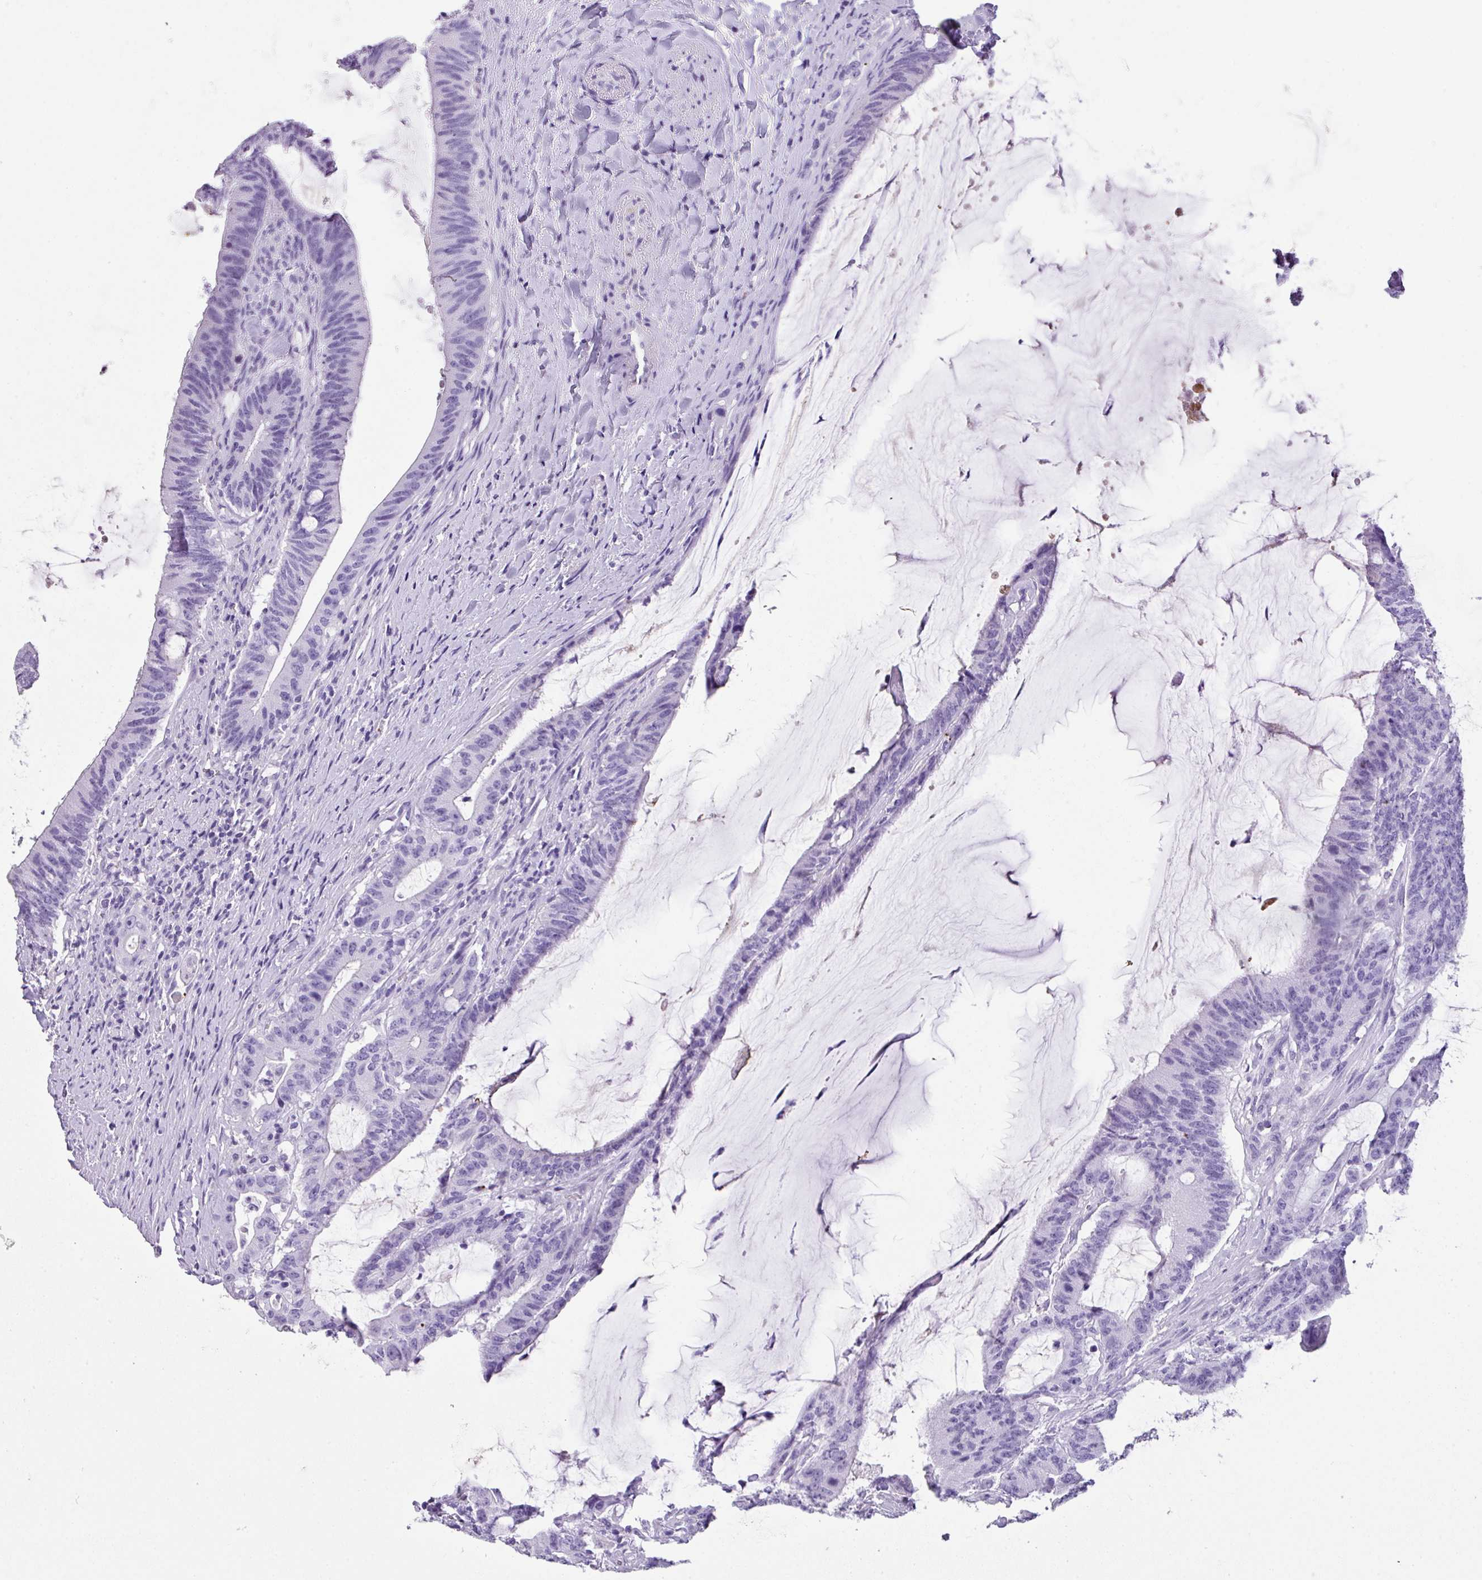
{"staining": {"intensity": "negative", "quantity": "none", "location": "none"}, "tissue": "colorectal cancer", "cell_type": "Tumor cells", "image_type": "cancer", "snomed": [{"axis": "morphology", "description": "Adenocarcinoma, NOS"}, {"axis": "topography", "description": "Colon"}], "caption": "Tumor cells show no significant staining in adenocarcinoma (colorectal). Brightfield microscopy of immunohistochemistry stained with DAB (brown) and hematoxylin (blue), captured at high magnification.", "gene": "MUC21", "patient": {"sex": "female", "age": 43}}